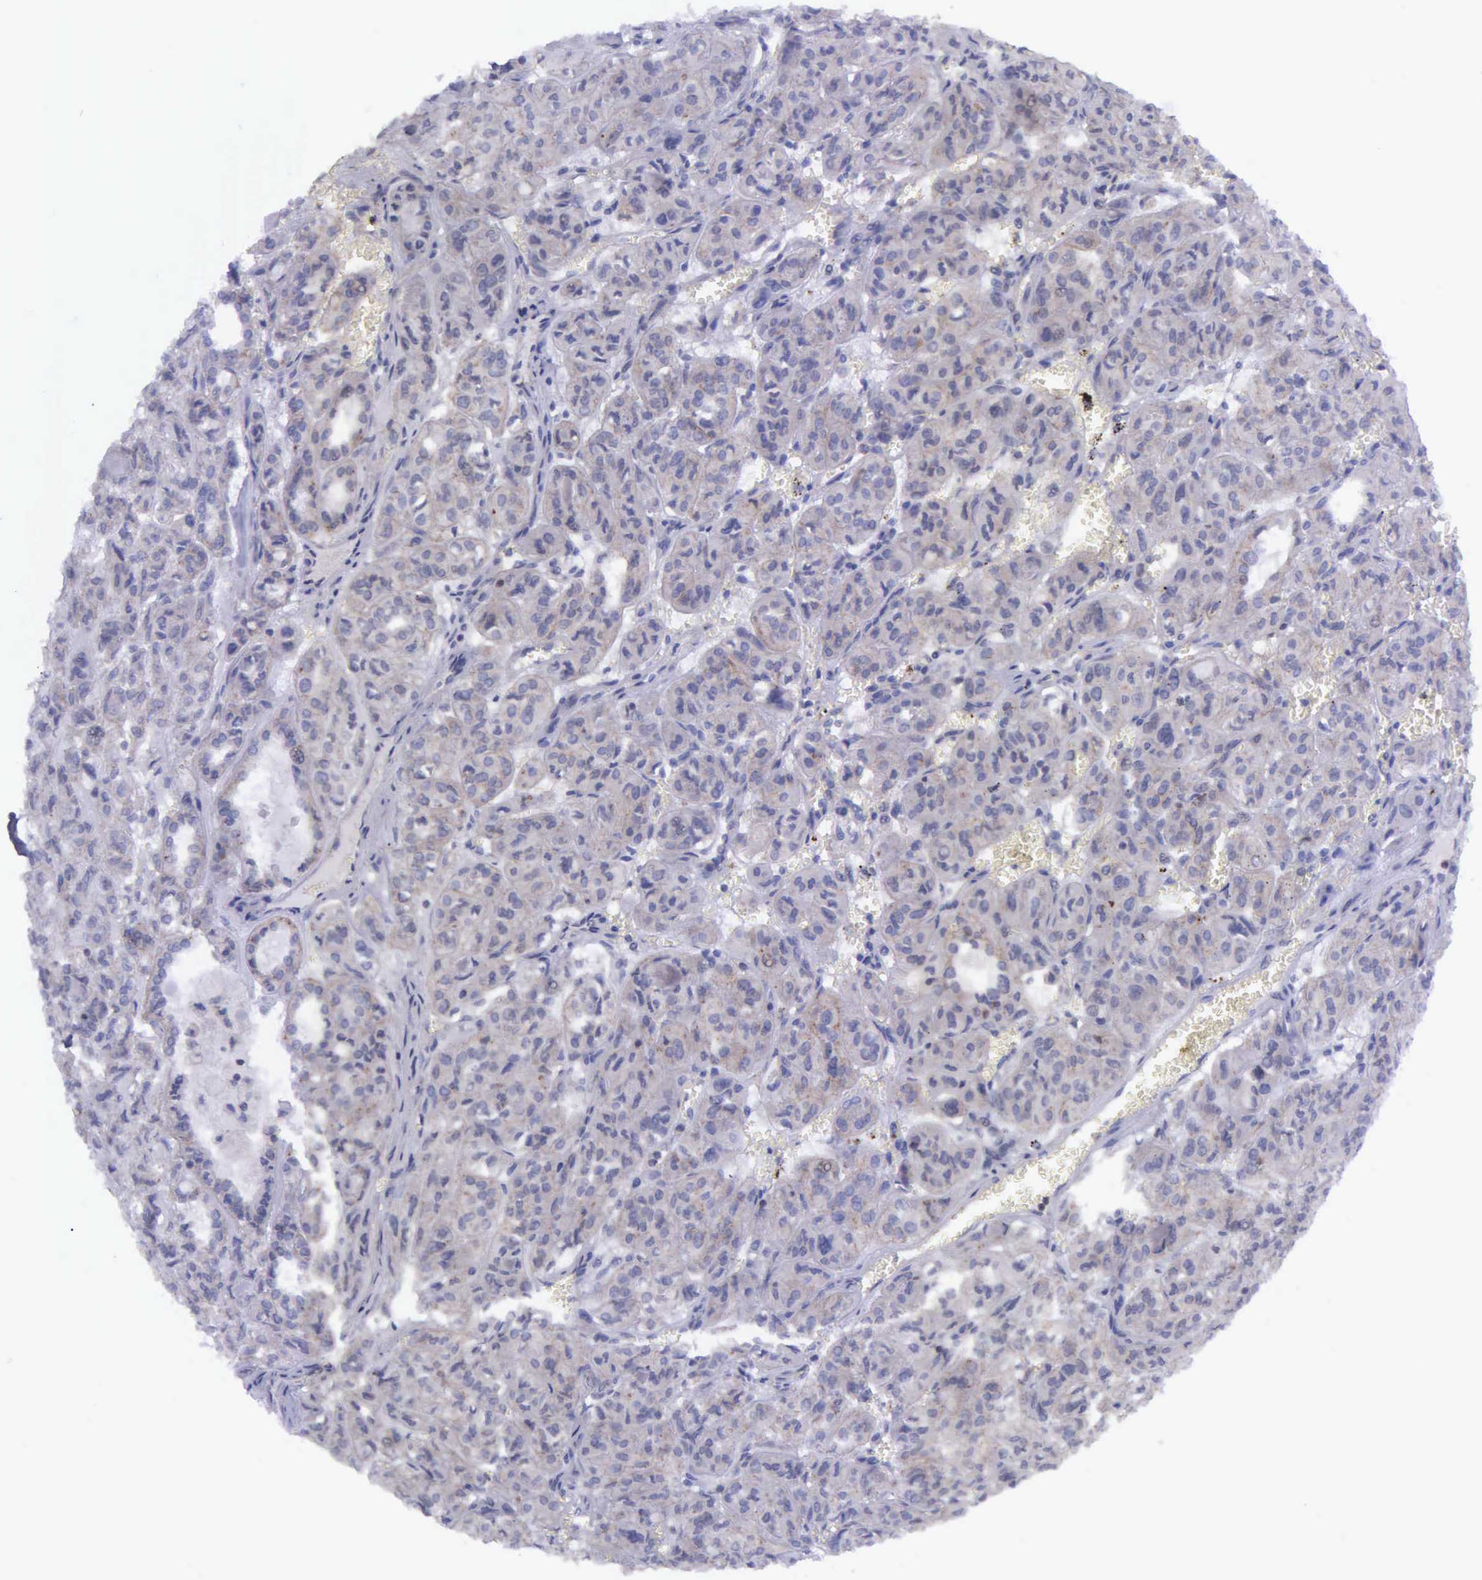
{"staining": {"intensity": "negative", "quantity": "none", "location": "none"}, "tissue": "thyroid cancer", "cell_type": "Tumor cells", "image_type": "cancer", "snomed": [{"axis": "morphology", "description": "Follicular adenoma carcinoma, NOS"}, {"axis": "topography", "description": "Thyroid gland"}], "caption": "High power microscopy histopathology image of an immunohistochemistry (IHC) photomicrograph of thyroid cancer, revealing no significant positivity in tumor cells.", "gene": "MICAL3", "patient": {"sex": "female", "age": 71}}